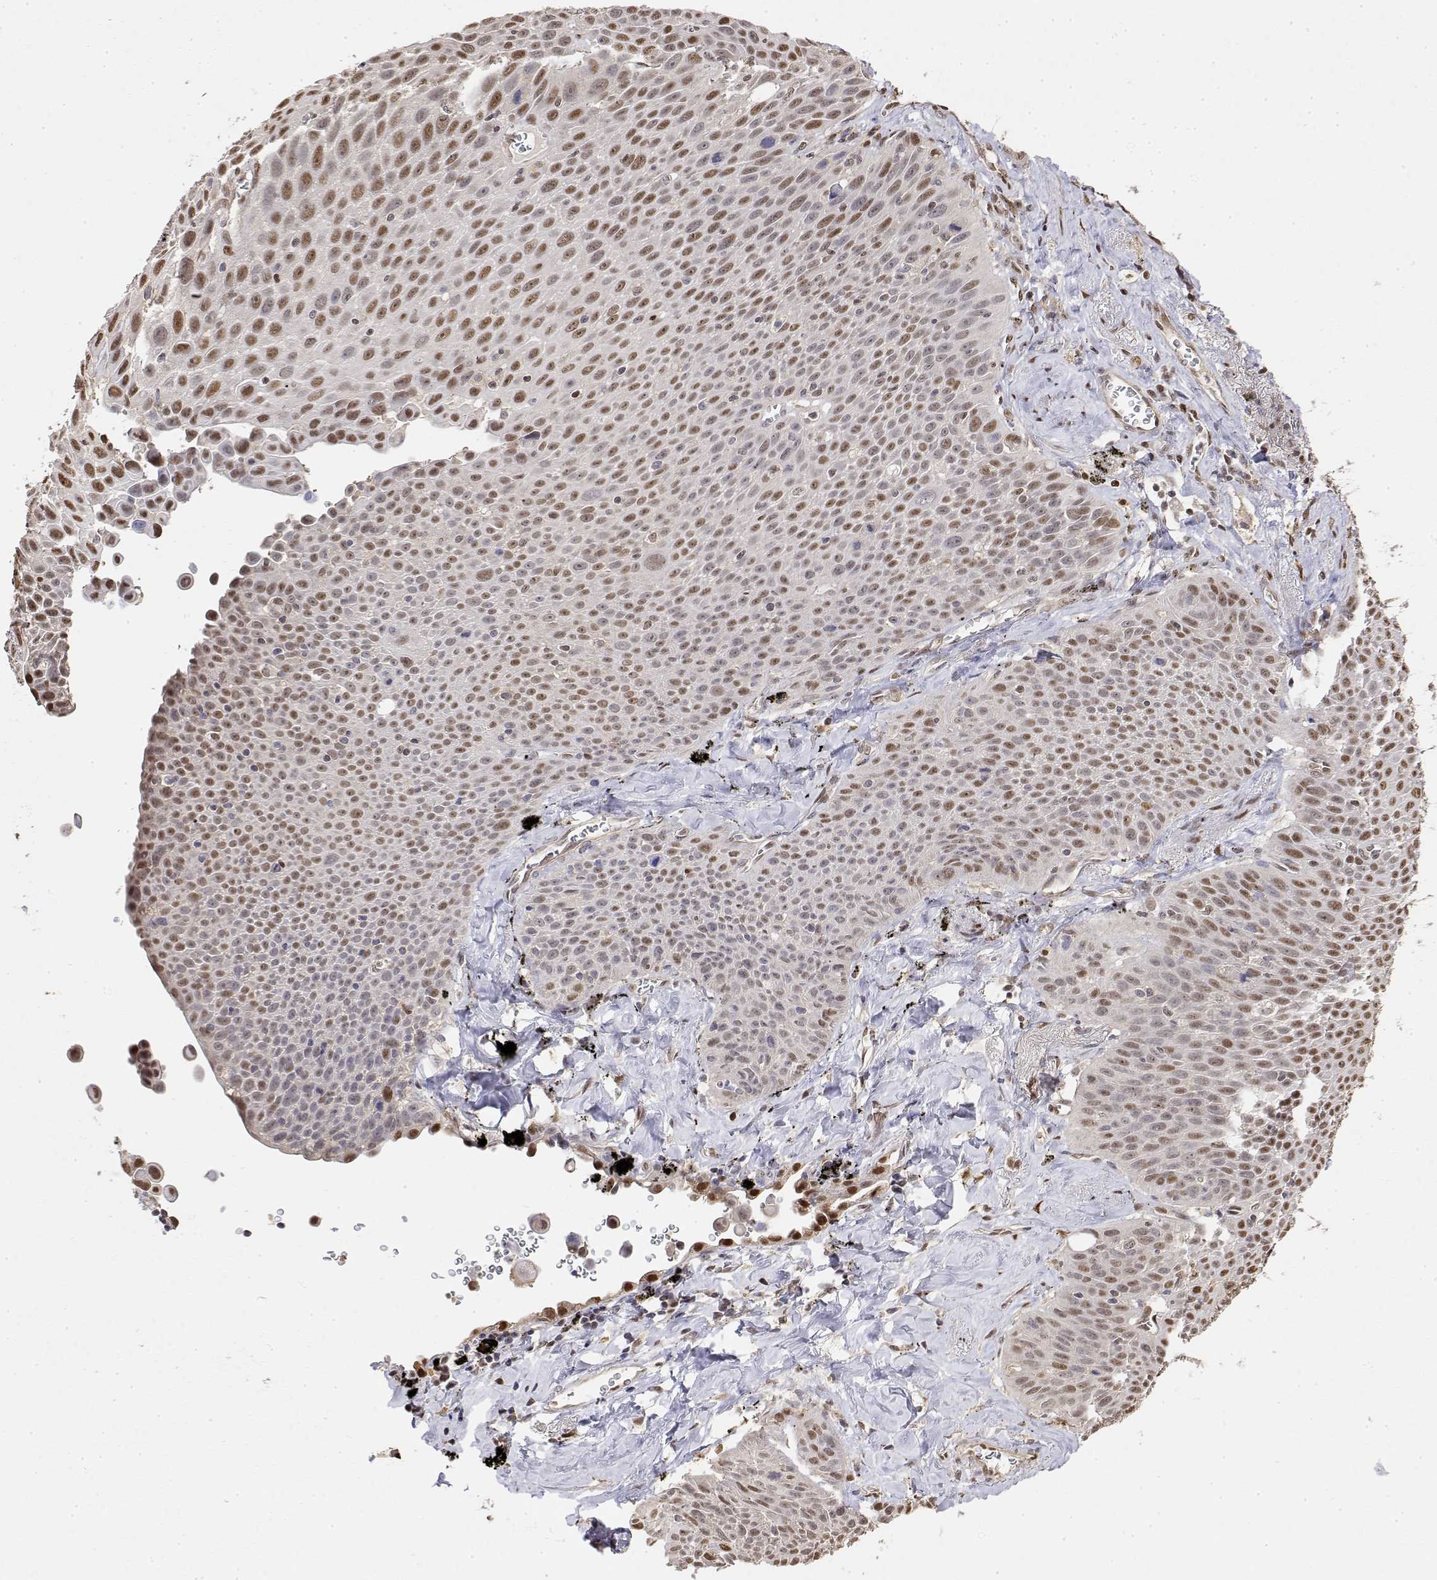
{"staining": {"intensity": "moderate", "quantity": "25%-75%", "location": "nuclear"}, "tissue": "lung cancer", "cell_type": "Tumor cells", "image_type": "cancer", "snomed": [{"axis": "morphology", "description": "Squamous cell carcinoma, NOS"}, {"axis": "morphology", "description": "Squamous cell carcinoma, metastatic, NOS"}, {"axis": "topography", "description": "Lymph node"}, {"axis": "topography", "description": "Lung"}], "caption": "The micrograph reveals a brown stain indicating the presence of a protein in the nuclear of tumor cells in lung cancer.", "gene": "TPI1", "patient": {"sex": "female", "age": 62}}